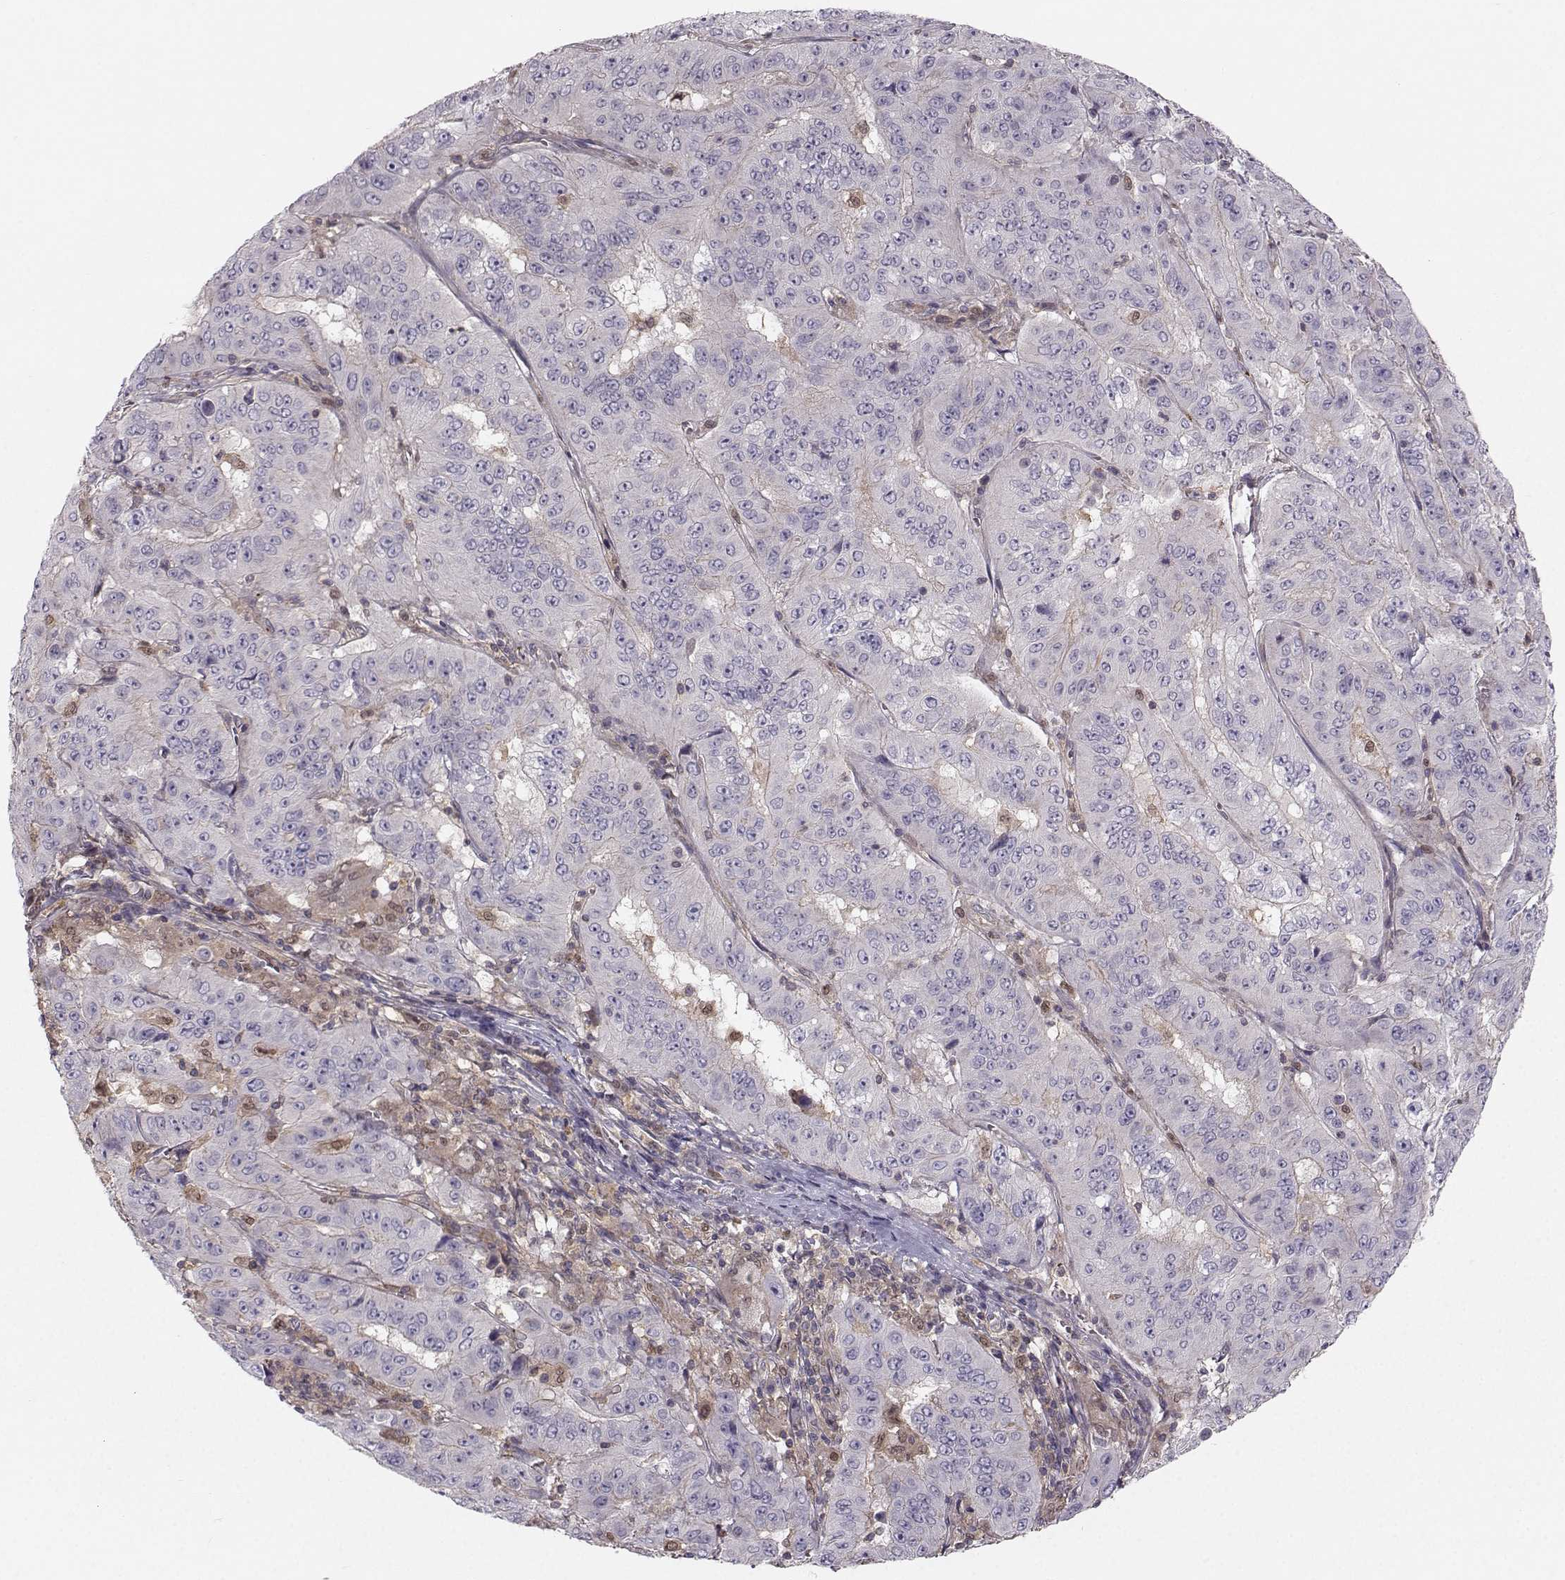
{"staining": {"intensity": "negative", "quantity": "none", "location": "none"}, "tissue": "pancreatic cancer", "cell_type": "Tumor cells", "image_type": "cancer", "snomed": [{"axis": "morphology", "description": "Adenocarcinoma, NOS"}, {"axis": "topography", "description": "Pancreas"}], "caption": "Human adenocarcinoma (pancreatic) stained for a protein using immunohistochemistry (IHC) reveals no expression in tumor cells.", "gene": "ASB16", "patient": {"sex": "male", "age": 63}}